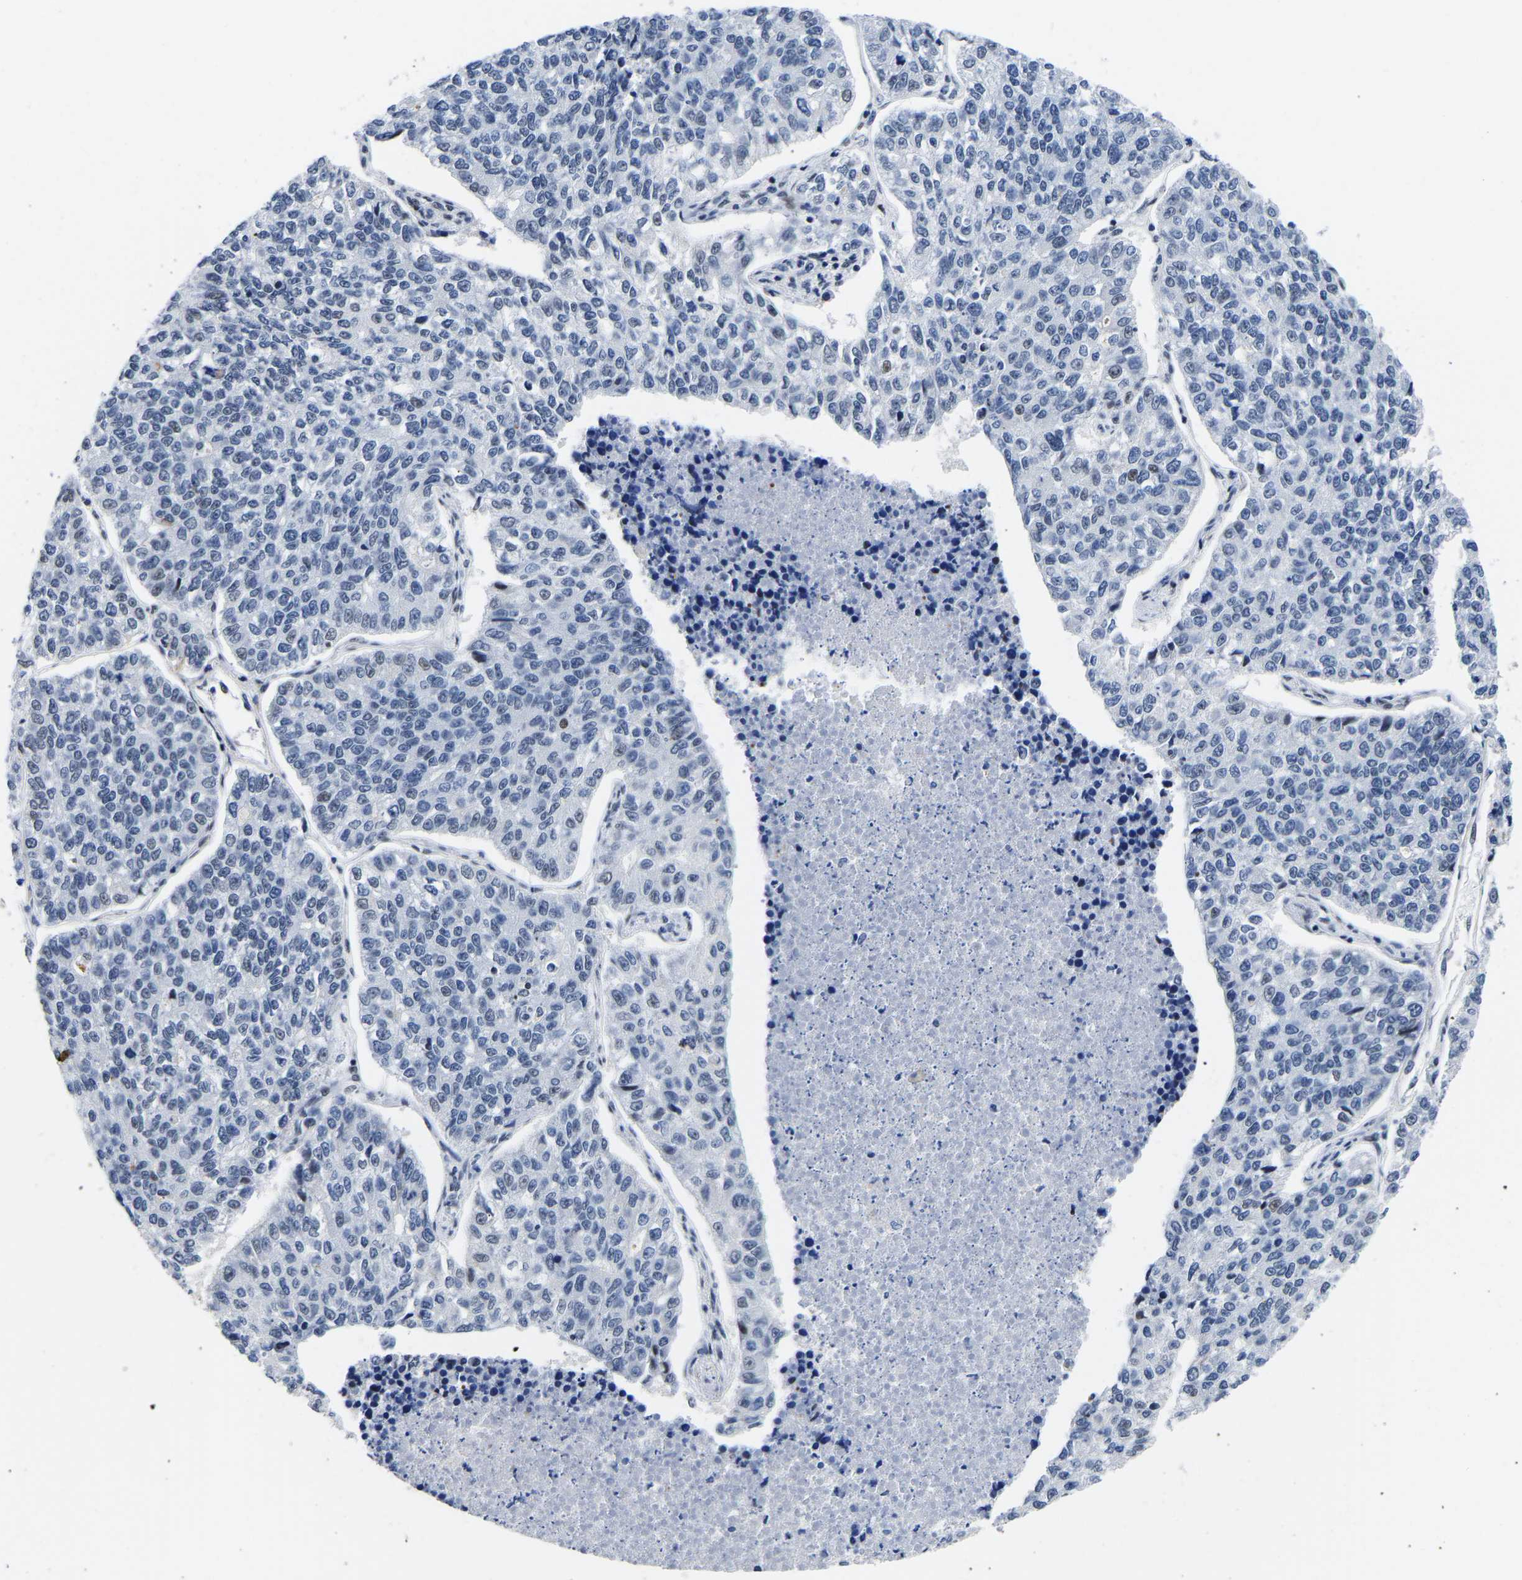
{"staining": {"intensity": "negative", "quantity": "none", "location": "none"}, "tissue": "lung cancer", "cell_type": "Tumor cells", "image_type": "cancer", "snomed": [{"axis": "morphology", "description": "Adenocarcinoma, NOS"}, {"axis": "topography", "description": "Lung"}], "caption": "High power microscopy histopathology image of an immunohistochemistry image of adenocarcinoma (lung), revealing no significant staining in tumor cells.", "gene": "PTRHD1", "patient": {"sex": "male", "age": 49}}